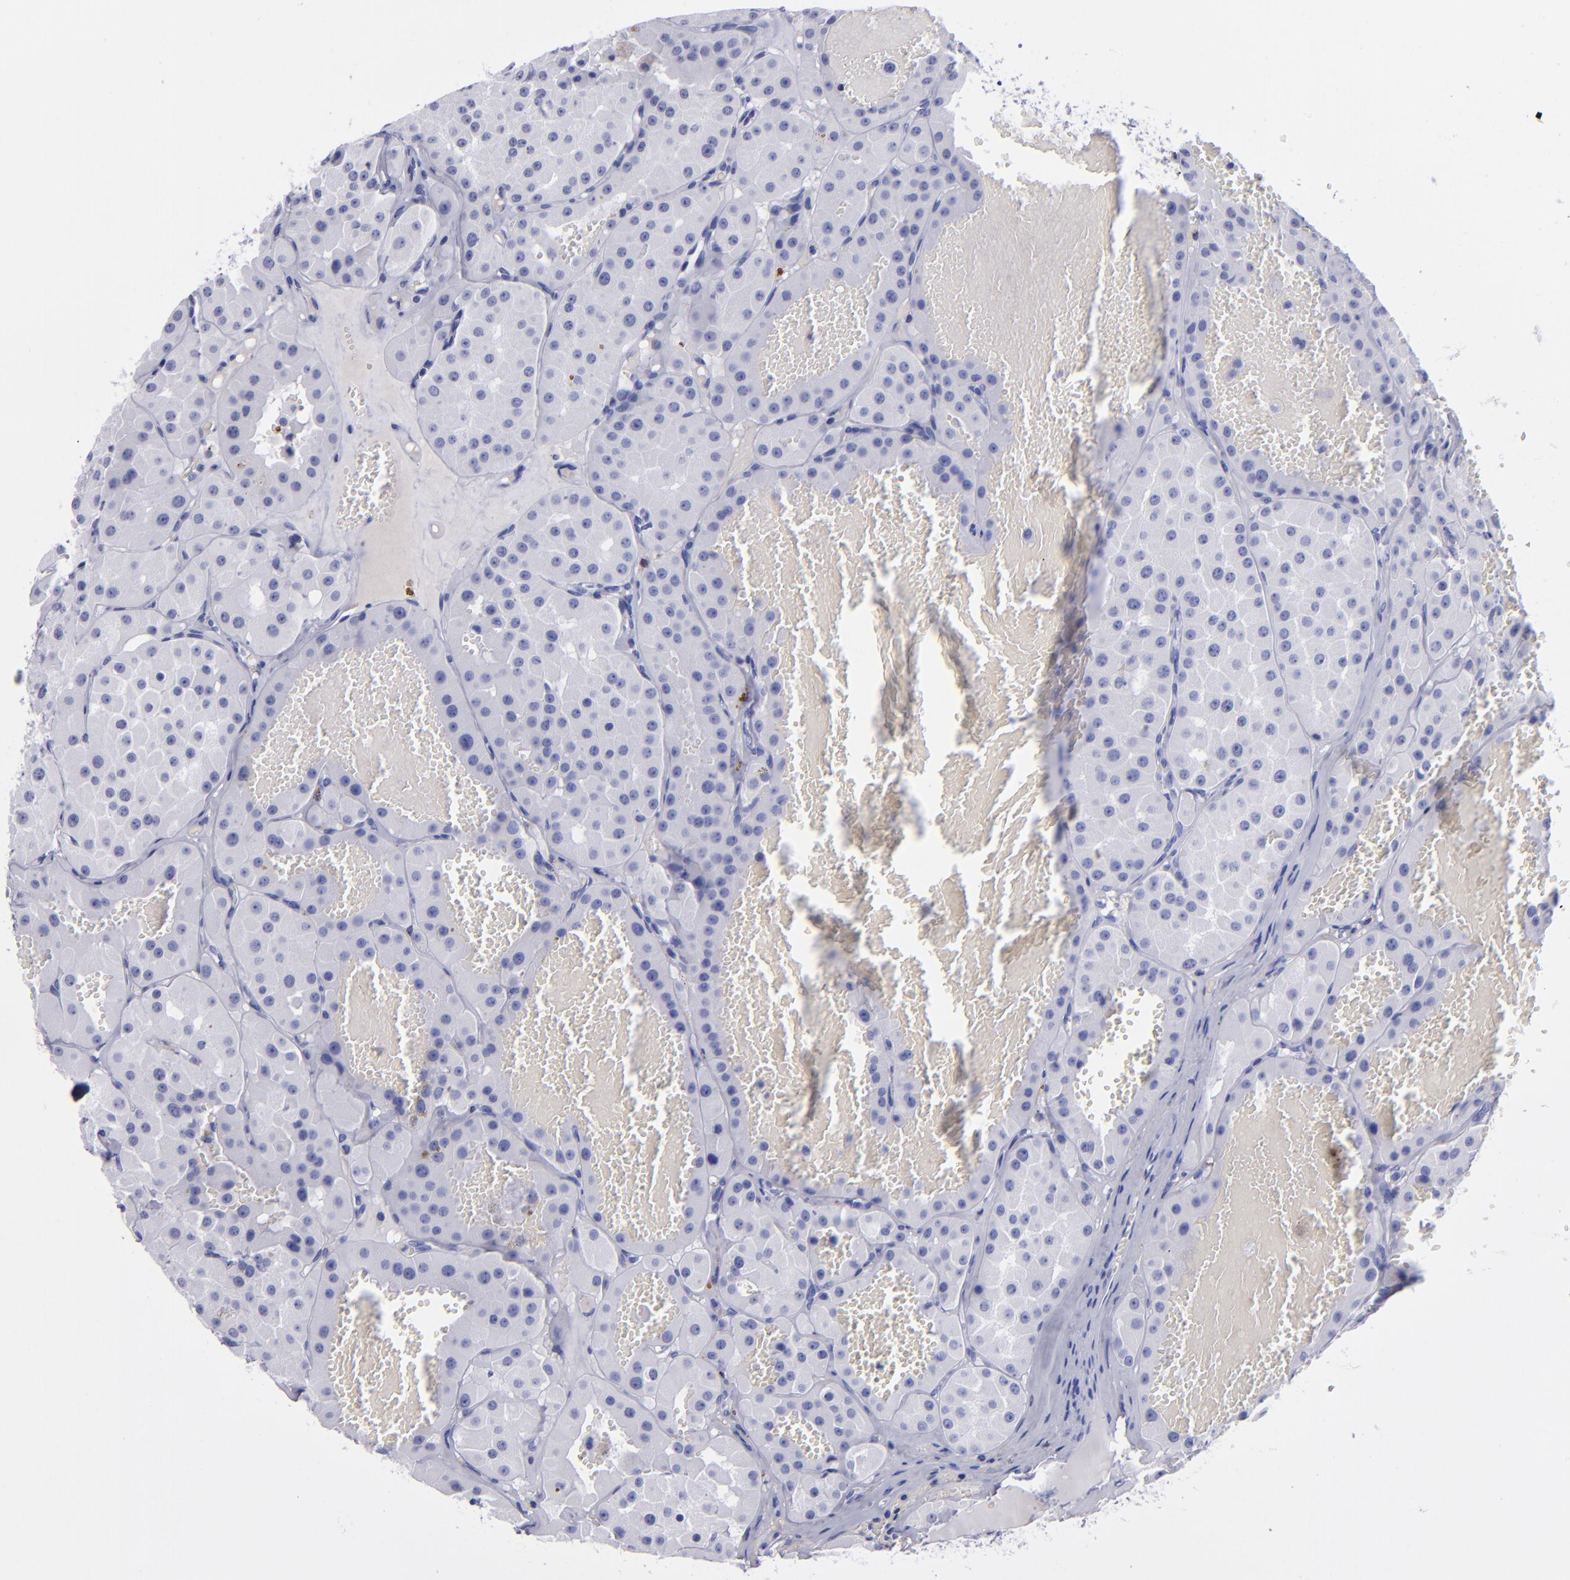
{"staining": {"intensity": "negative", "quantity": "none", "location": "none"}, "tissue": "renal cancer", "cell_type": "Tumor cells", "image_type": "cancer", "snomed": [{"axis": "morphology", "description": "Adenocarcinoma, uncertain malignant potential"}, {"axis": "topography", "description": "Kidney"}], "caption": "Immunohistochemistry (IHC) photomicrograph of neoplastic tissue: human renal cancer (adenocarcinoma,  uncertain malignant potential) stained with DAB shows no significant protein staining in tumor cells.", "gene": "CD37", "patient": {"sex": "male", "age": 63}}